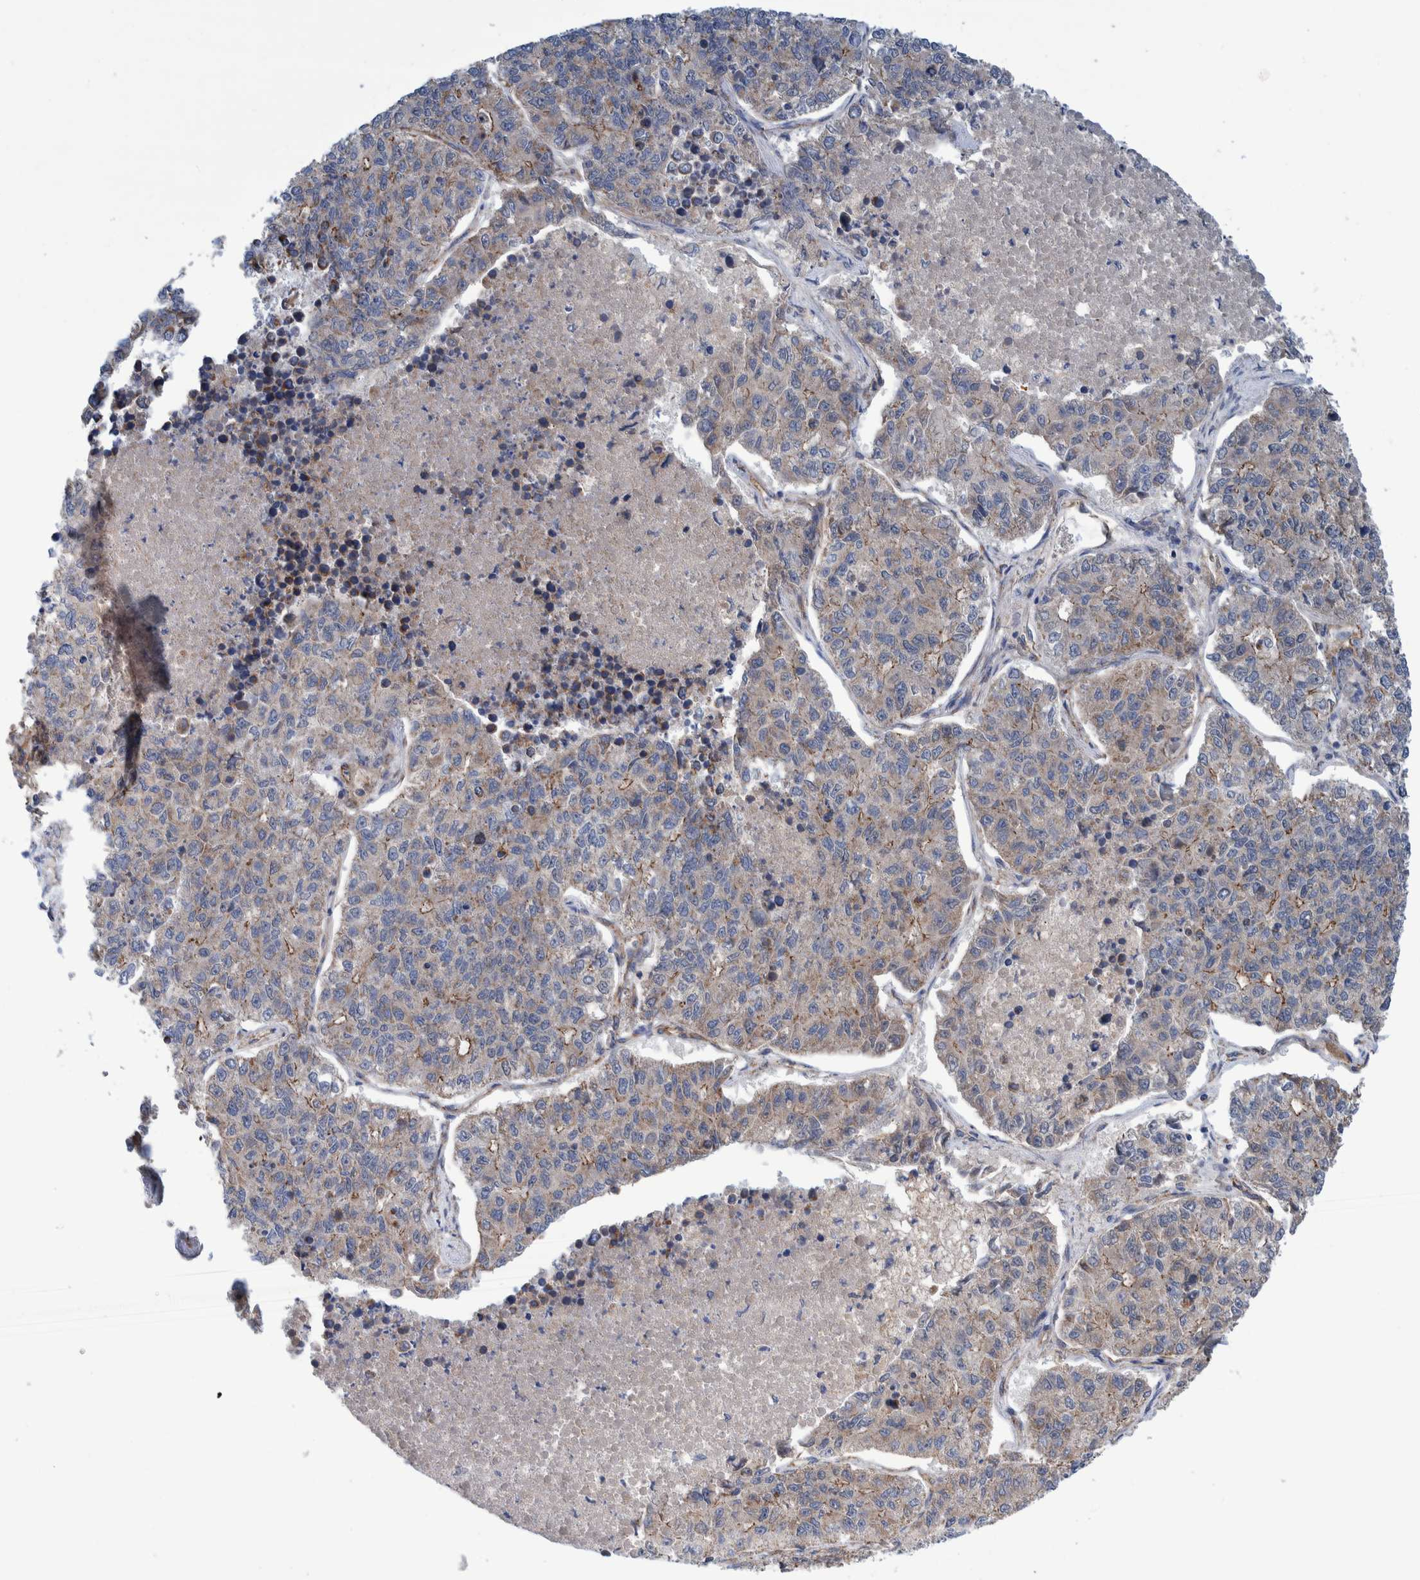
{"staining": {"intensity": "weak", "quantity": "25%-75%", "location": "cytoplasmic/membranous"}, "tissue": "lung cancer", "cell_type": "Tumor cells", "image_type": "cancer", "snomed": [{"axis": "morphology", "description": "Adenocarcinoma, NOS"}, {"axis": "topography", "description": "Lung"}], "caption": "Brown immunohistochemical staining in lung adenocarcinoma demonstrates weak cytoplasmic/membranous staining in about 25%-75% of tumor cells.", "gene": "SLC25A10", "patient": {"sex": "male", "age": 49}}